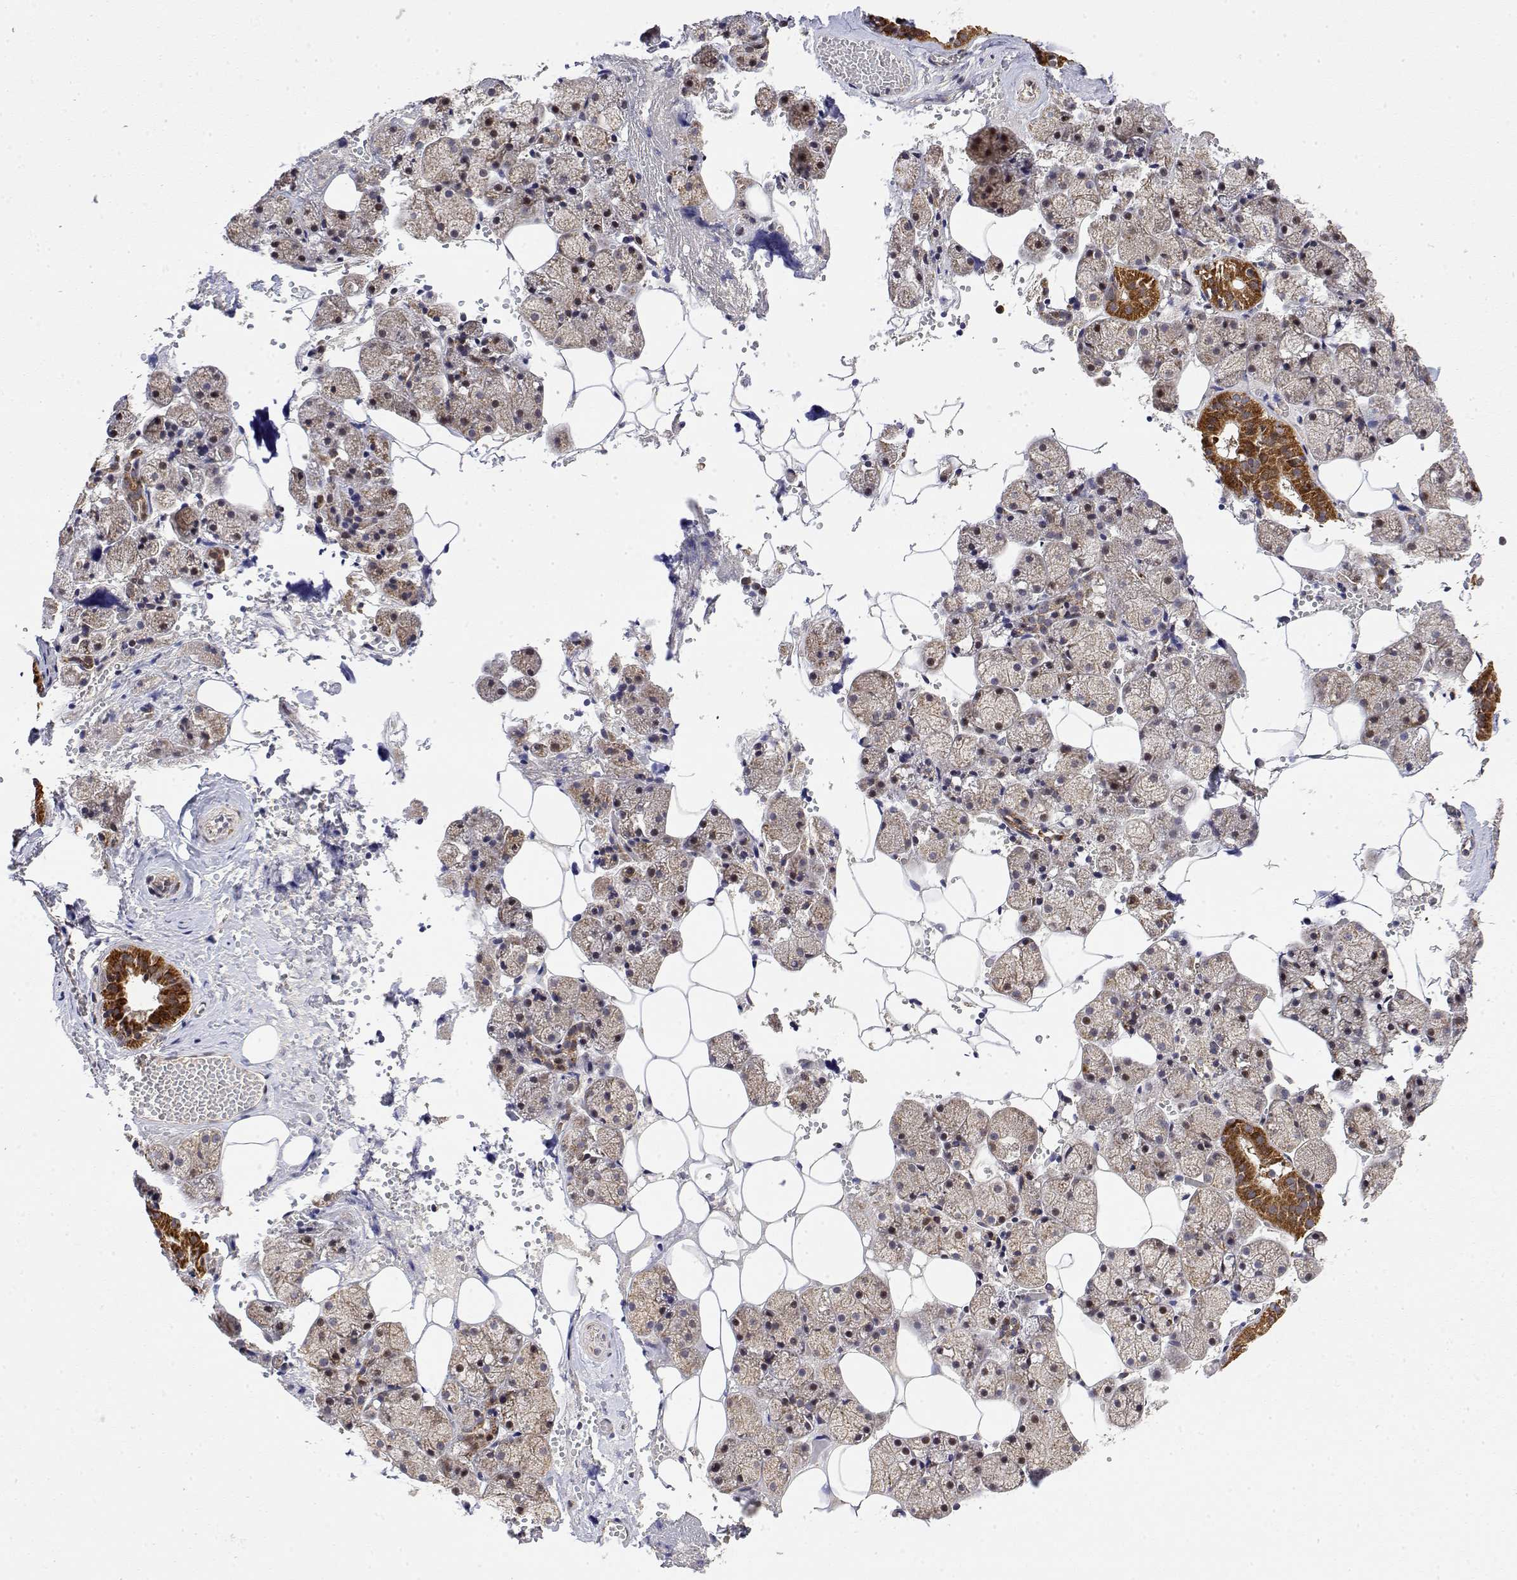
{"staining": {"intensity": "strong", "quantity": "25%-75%", "location": "cytoplasmic/membranous"}, "tissue": "salivary gland", "cell_type": "Glandular cells", "image_type": "normal", "snomed": [{"axis": "morphology", "description": "Normal tissue, NOS"}, {"axis": "topography", "description": "Salivary gland"}], "caption": "A high-resolution histopathology image shows IHC staining of unremarkable salivary gland, which demonstrates strong cytoplasmic/membranous expression in approximately 25%-75% of glandular cells.", "gene": "GADD45GIP1", "patient": {"sex": "male", "age": 38}}